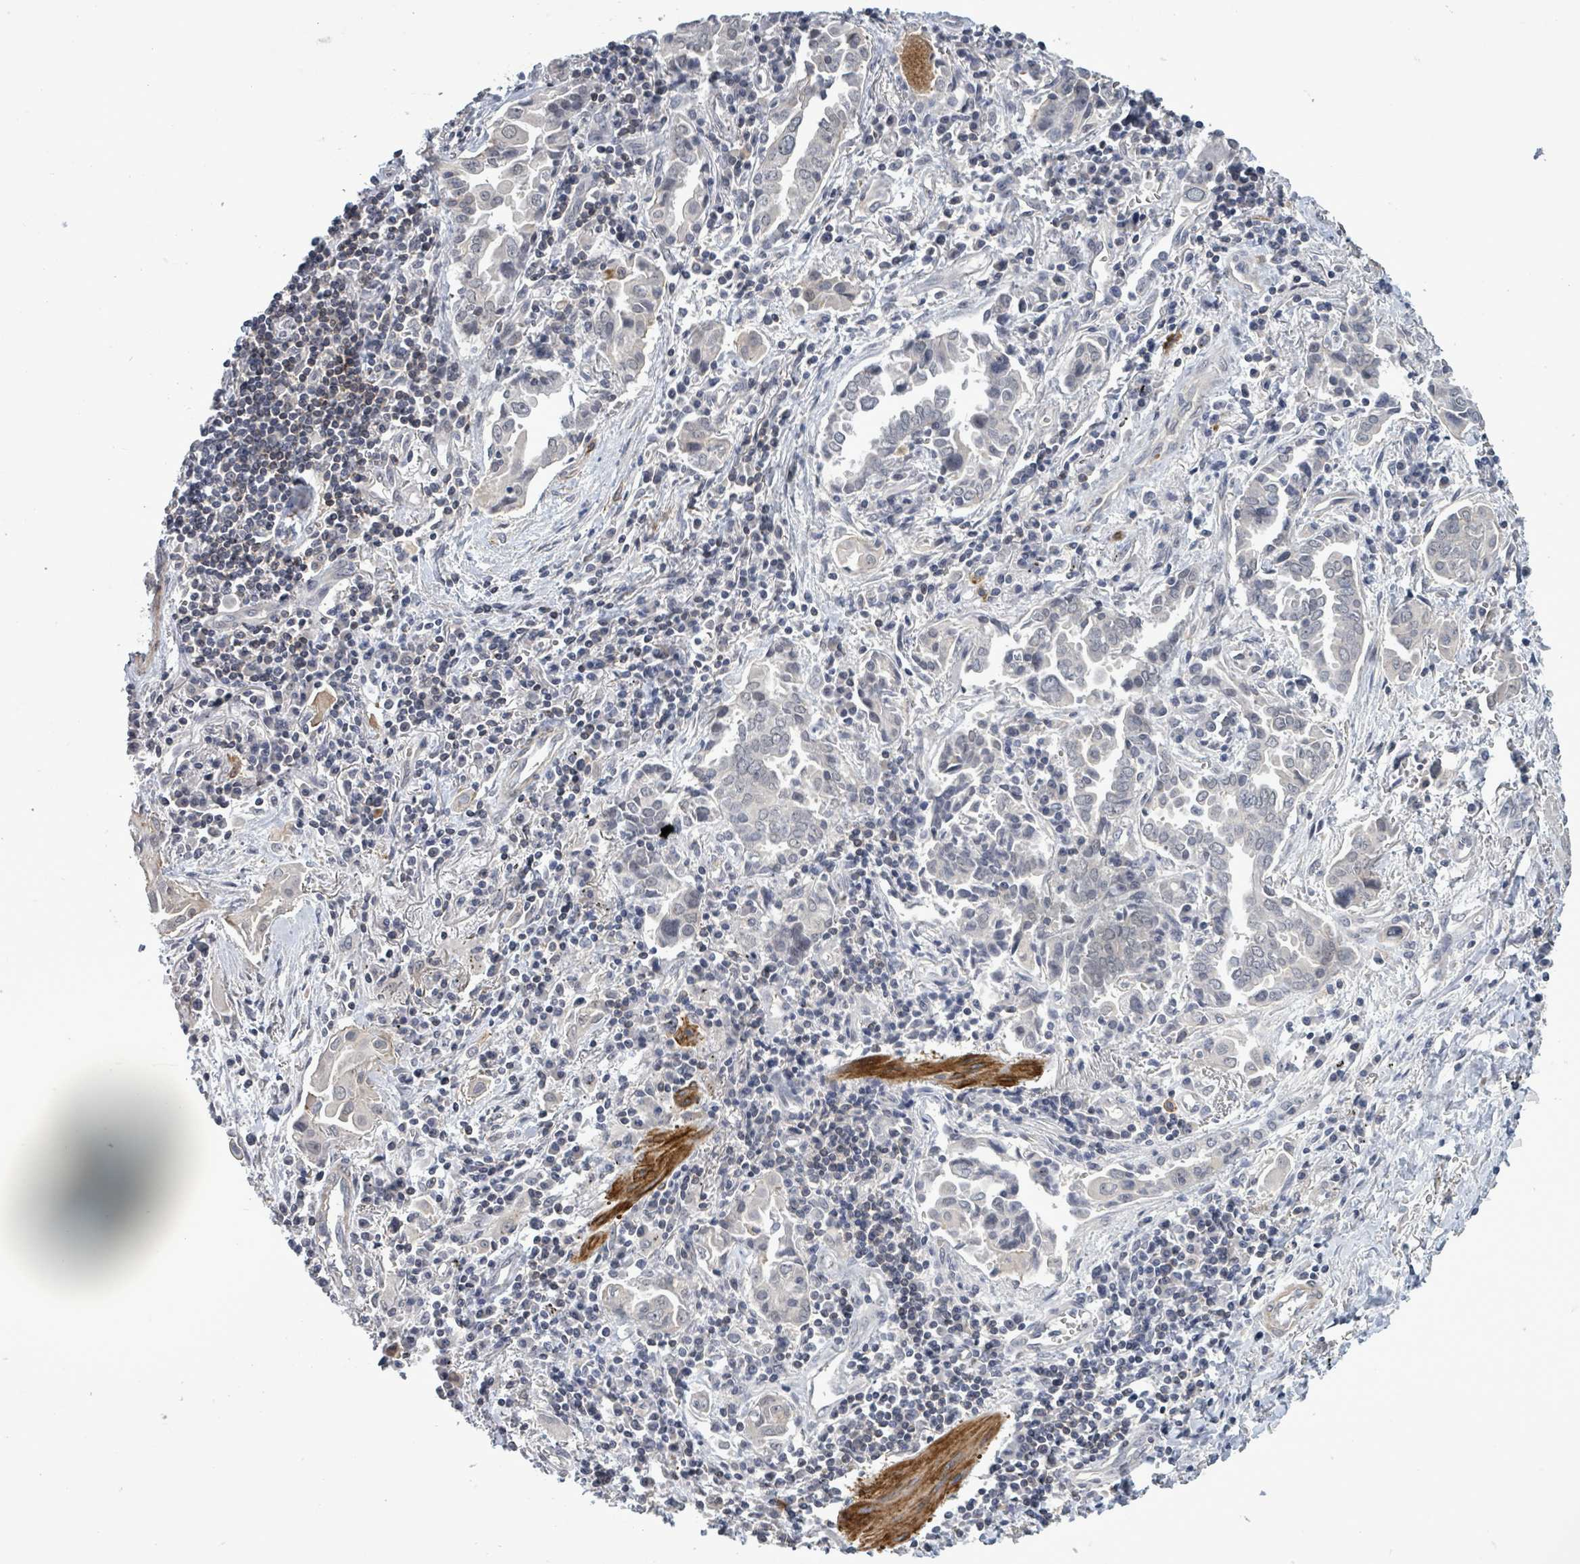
{"staining": {"intensity": "negative", "quantity": "none", "location": "none"}, "tissue": "lung cancer", "cell_type": "Tumor cells", "image_type": "cancer", "snomed": [{"axis": "morphology", "description": "Adenocarcinoma, NOS"}, {"axis": "topography", "description": "Lung"}], "caption": "High magnification brightfield microscopy of lung cancer stained with DAB (3,3'-diaminobenzidine) (brown) and counterstained with hematoxylin (blue): tumor cells show no significant staining.", "gene": "AMMECR1", "patient": {"sex": "male", "age": 76}}